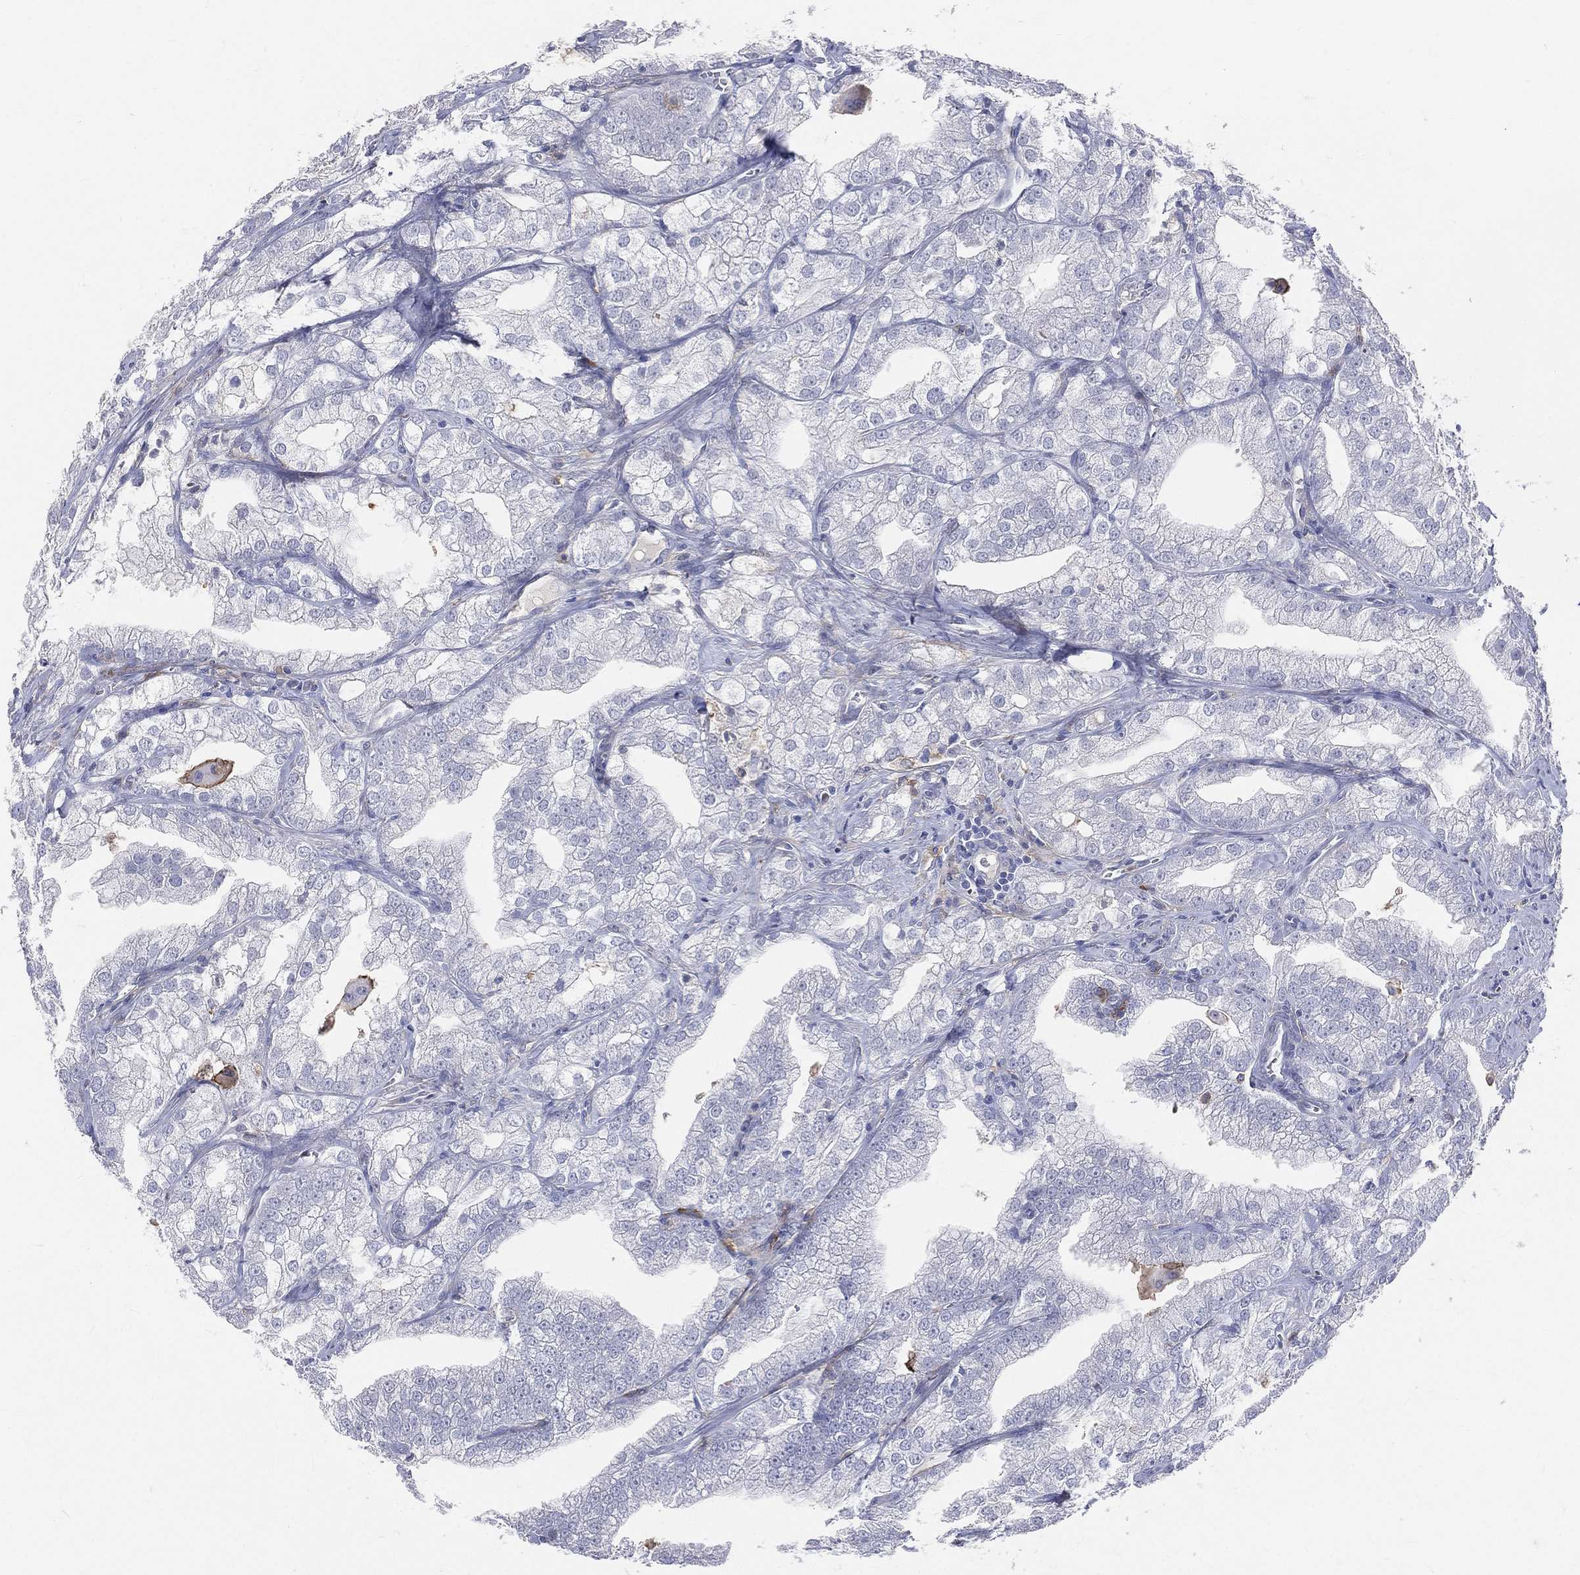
{"staining": {"intensity": "negative", "quantity": "none", "location": "none"}, "tissue": "prostate cancer", "cell_type": "Tumor cells", "image_type": "cancer", "snomed": [{"axis": "morphology", "description": "Adenocarcinoma, NOS"}, {"axis": "topography", "description": "Prostate"}], "caption": "The image displays no significant expression in tumor cells of prostate cancer (adenocarcinoma).", "gene": "CD33", "patient": {"sex": "male", "age": 70}}